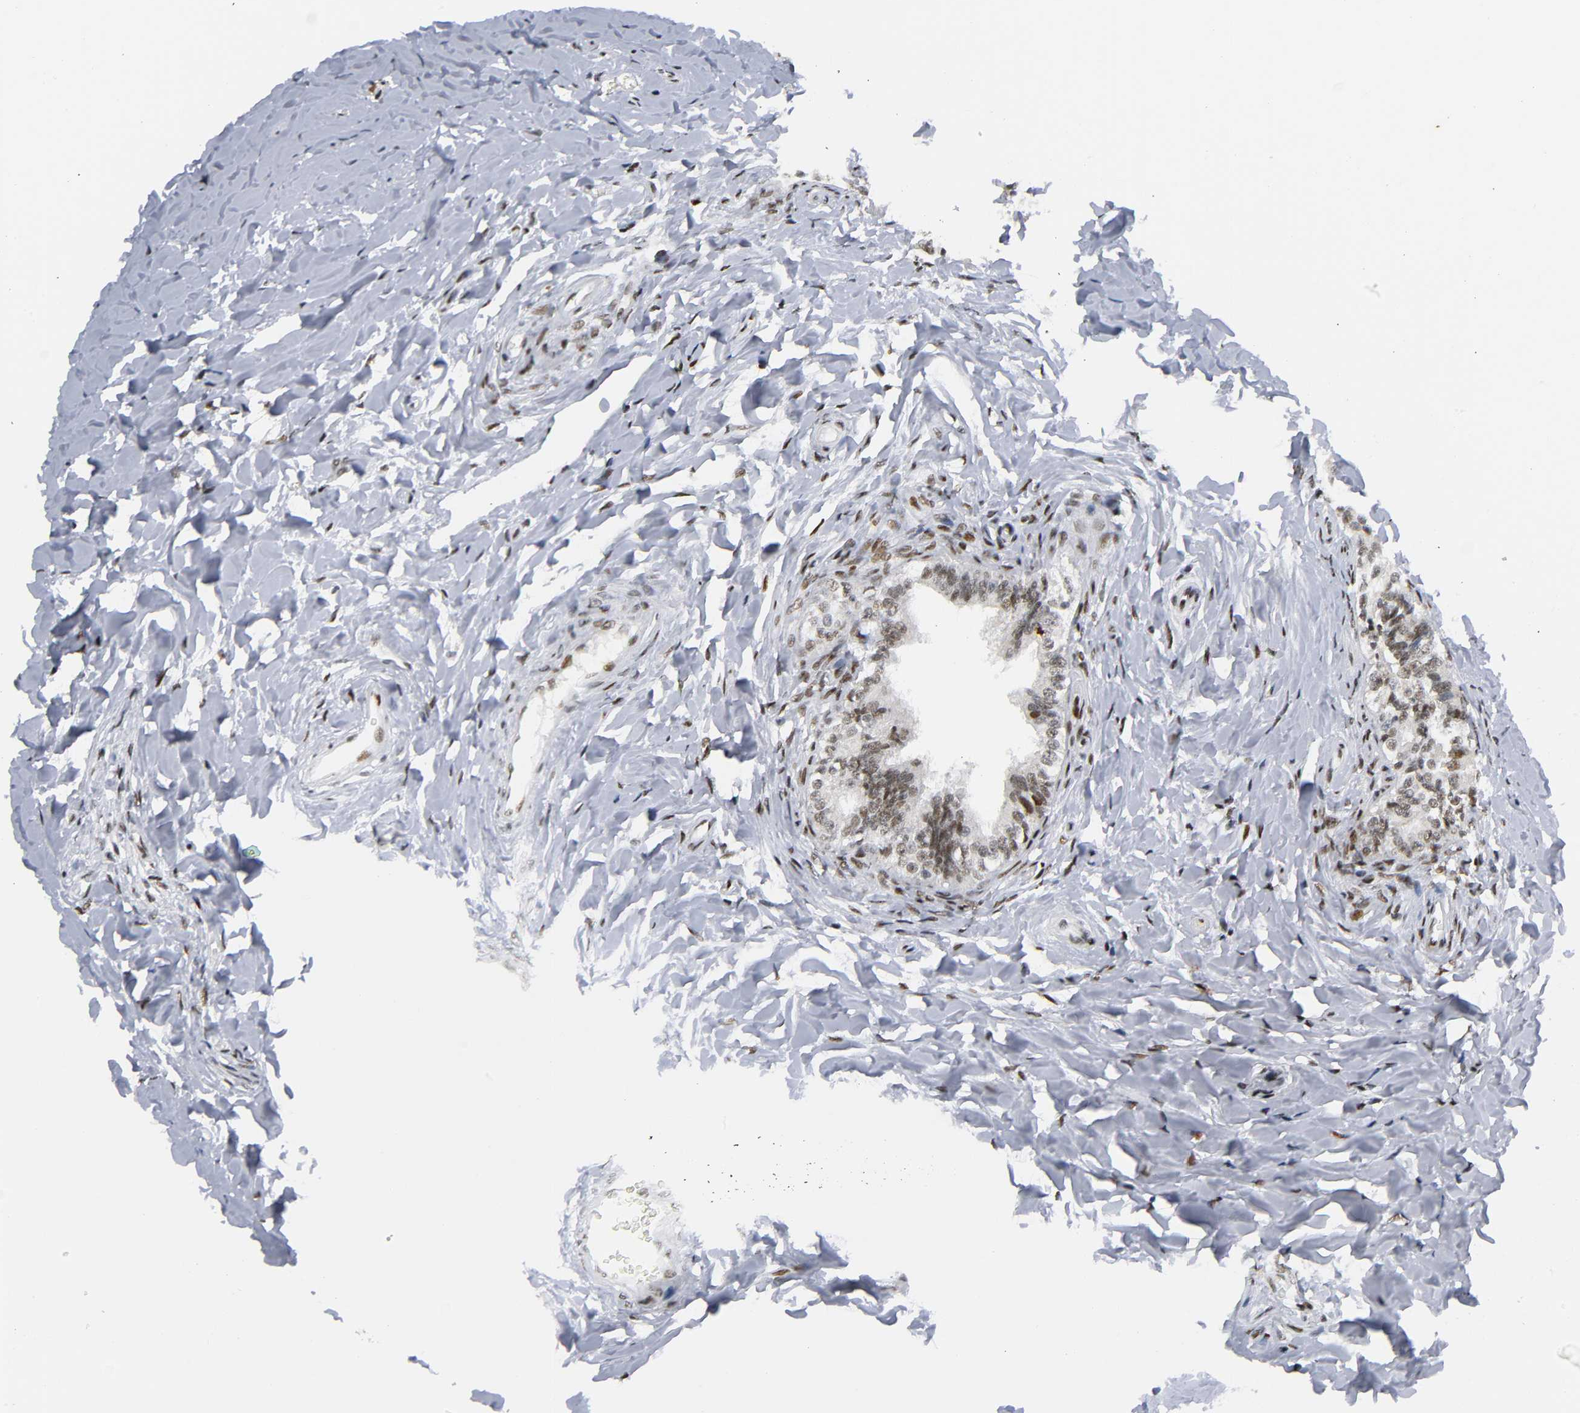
{"staining": {"intensity": "moderate", "quantity": ">75%", "location": "nuclear"}, "tissue": "epididymis", "cell_type": "Glandular cells", "image_type": "normal", "snomed": [{"axis": "morphology", "description": "Normal tissue, NOS"}, {"axis": "topography", "description": "Soft tissue"}, {"axis": "topography", "description": "Epididymis"}], "caption": "Protein analysis of unremarkable epididymis shows moderate nuclear expression in about >75% of glandular cells. (DAB (3,3'-diaminobenzidine) IHC with brightfield microscopy, high magnification).", "gene": "CREBBP", "patient": {"sex": "male", "age": 26}}